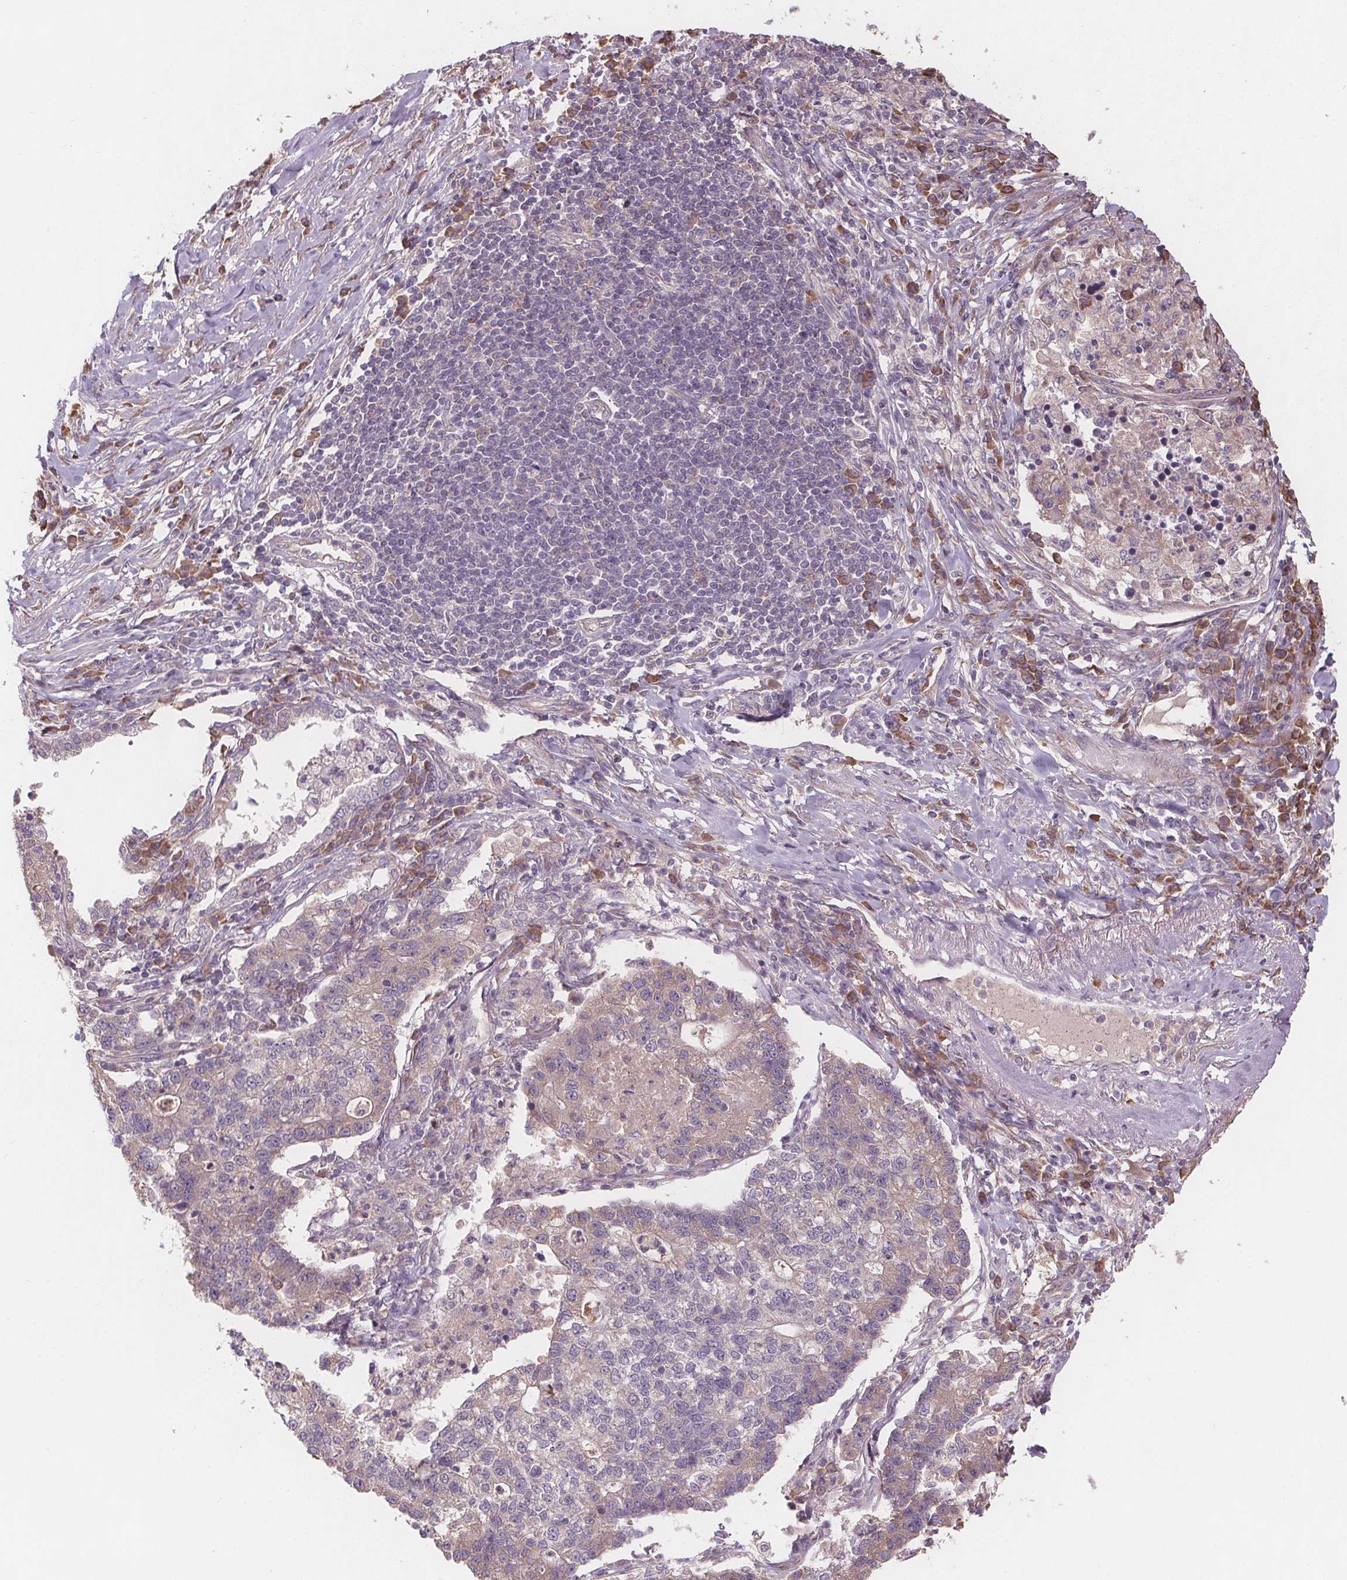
{"staining": {"intensity": "weak", "quantity": "<25%", "location": "cytoplasmic/membranous"}, "tissue": "lung cancer", "cell_type": "Tumor cells", "image_type": "cancer", "snomed": [{"axis": "morphology", "description": "Adenocarcinoma, NOS"}, {"axis": "topography", "description": "Lung"}], "caption": "This is a histopathology image of immunohistochemistry (IHC) staining of lung cancer, which shows no positivity in tumor cells.", "gene": "TMEM80", "patient": {"sex": "male", "age": 57}}